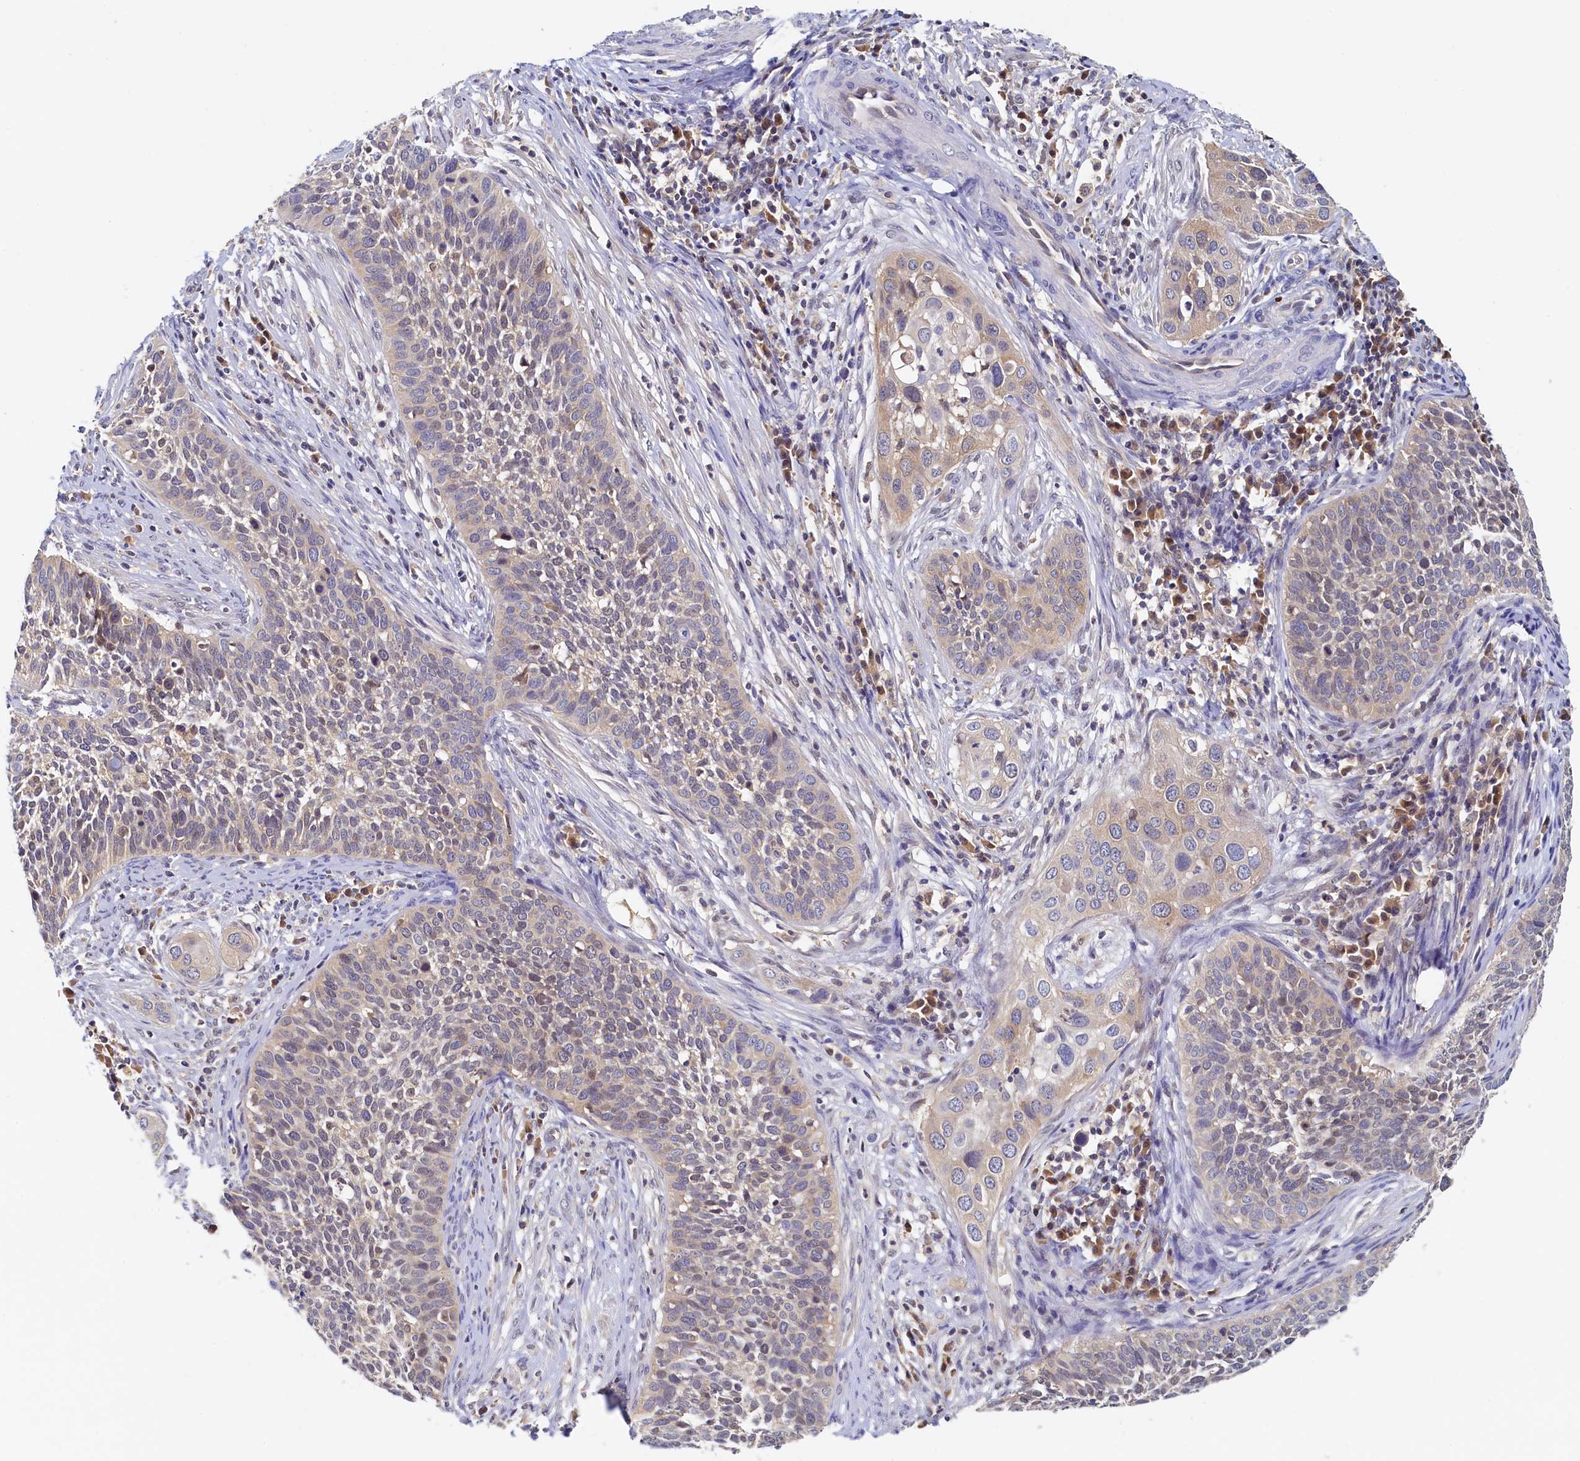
{"staining": {"intensity": "weak", "quantity": "<25%", "location": "cytoplasmic/membranous"}, "tissue": "cervical cancer", "cell_type": "Tumor cells", "image_type": "cancer", "snomed": [{"axis": "morphology", "description": "Squamous cell carcinoma, NOS"}, {"axis": "topography", "description": "Cervix"}], "caption": "Immunohistochemistry image of neoplastic tissue: squamous cell carcinoma (cervical) stained with DAB (3,3'-diaminobenzidine) shows no significant protein staining in tumor cells.", "gene": "PAAF1", "patient": {"sex": "female", "age": 34}}